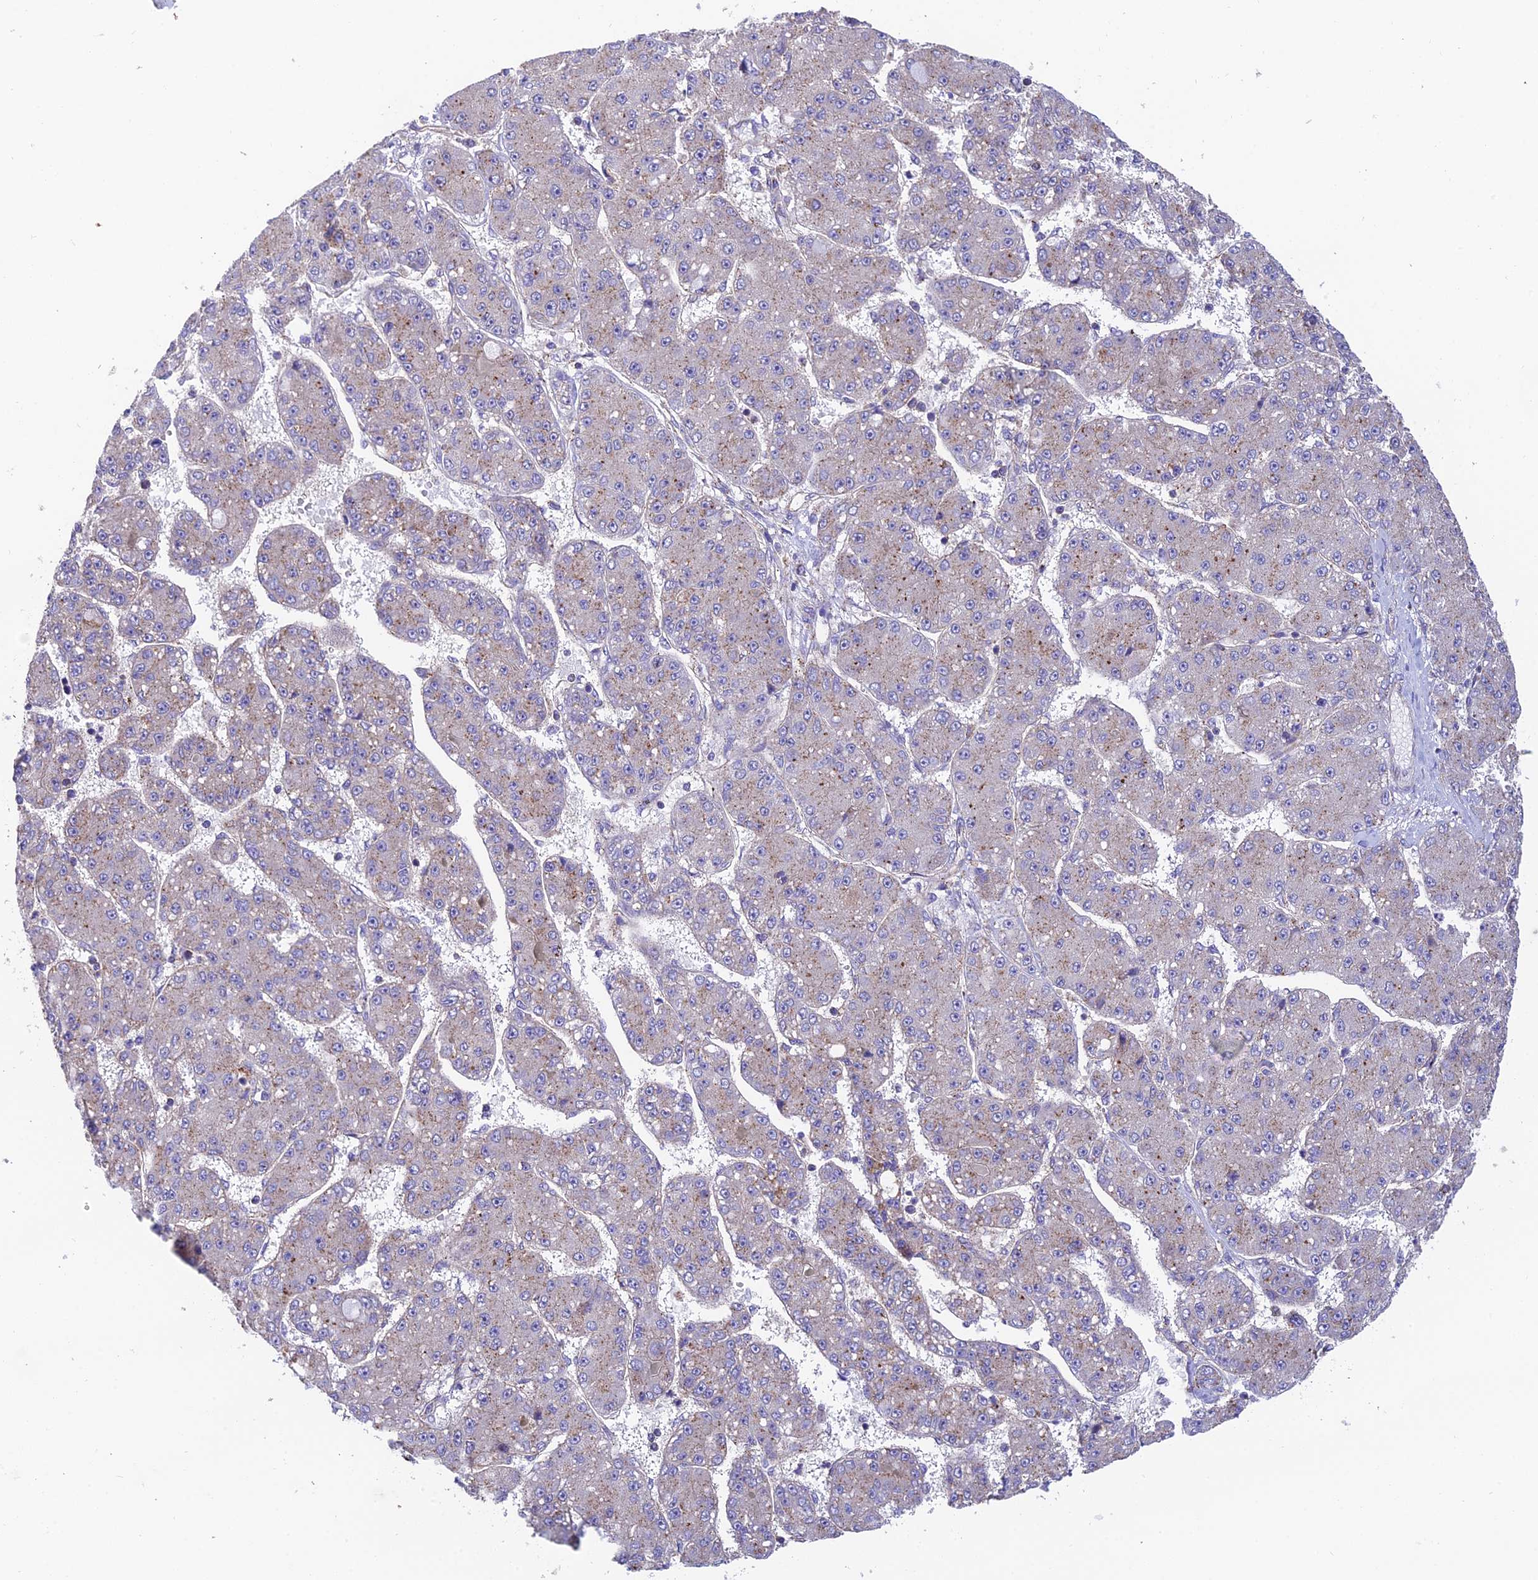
{"staining": {"intensity": "weak", "quantity": "<25%", "location": "cytoplasmic/membranous"}, "tissue": "liver cancer", "cell_type": "Tumor cells", "image_type": "cancer", "snomed": [{"axis": "morphology", "description": "Carcinoma, Hepatocellular, NOS"}, {"axis": "topography", "description": "Liver"}], "caption": "High magnification brightfield microscopy of liver hepatocellular carcinoma stained with DAB (brown) and counterstained with hematoxylin (blue): tumor cells show no significant staining. (Brightfield microscopy of DAB (3,3'-diaminobenzidine) IHC at high magnification).", "gene": "QRFP", "patient": {"sex": "male", "age": 67}}